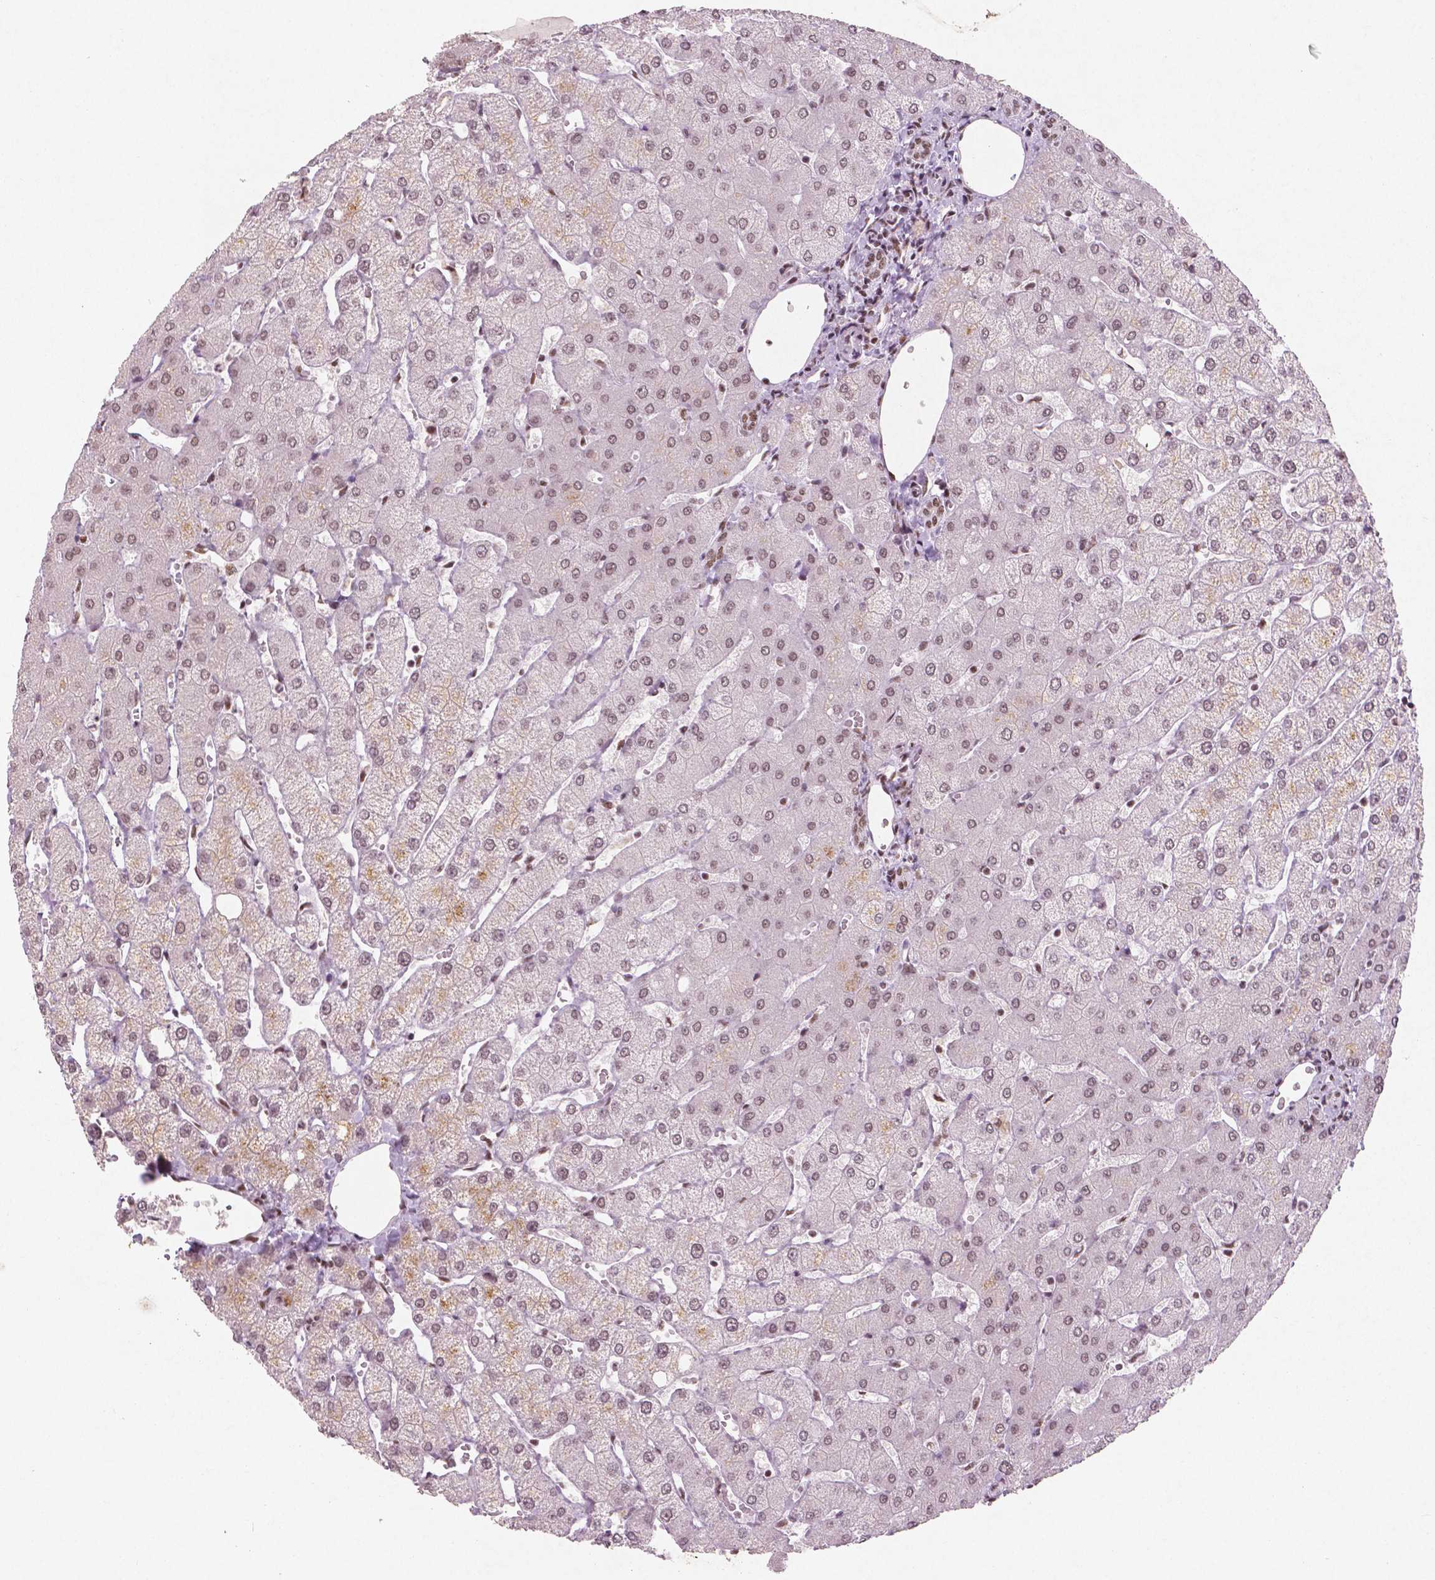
{"staining": {"intensity": "weak", "quantity": ">75%", "location": "nuclear"}, "tissue": "liver", "cell_type": "Cholangiocytes", "image_type": "normal", "snomed": [{"axis": "morphology", "description": "Normal tissue, NOS"}, {"axis": "topography", "description": "Liver"}], "caption": "This is a micrograph of immunohistochemistry (IHC) staining of benign liver, which shows weak staining in the nuclear of cholangiocytes.", "gene": "BRD4", "patient": {"sex": "female", "age": 54}}